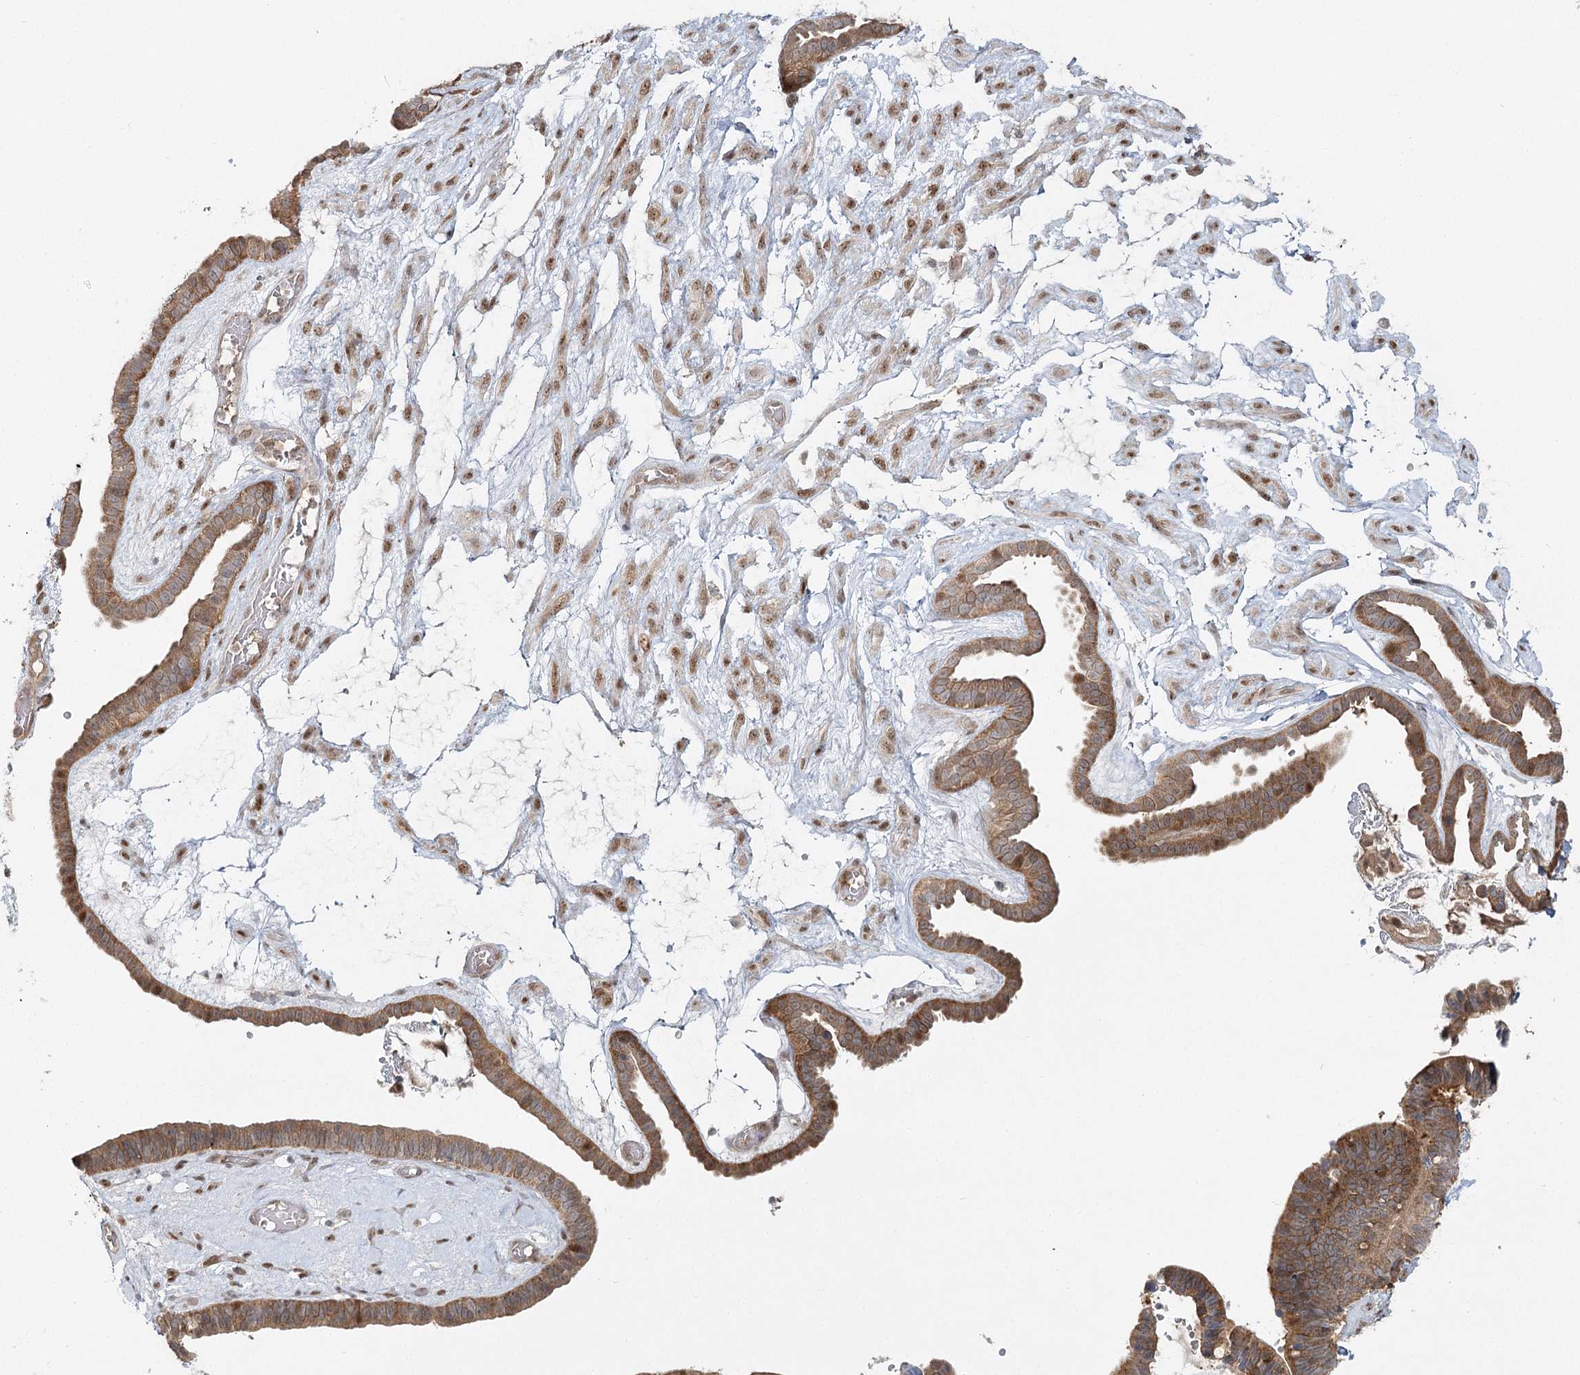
{"staining": {"intensity": "moderate", "quantity": ">75%", "location": "cytoplasmic/membranous"}, "tissue": "ovarian cancer", "cell_type": "Tumor cells", "image_type": "cancer", "snomed": [{"axis": "morphology", "description": "Cystadenocarcinoma, serous, NOS"}, {"axis": "topography", "description": "Ovary"}], "caption": "Immunohistochemical staining of ovarian cancer (serous cystadenocarcinoma) exhibits medium levels of moderate cytoplasmic/membranous expression in about >75% of tumor cells. The staining was performed using DAB to visualize the protein expression in brown, while the nuclei were stained in blue with hematoxylin (Magnification: 20x).", "gene": "FAM120B", "patient": {"sex": "female", "age": 56}}